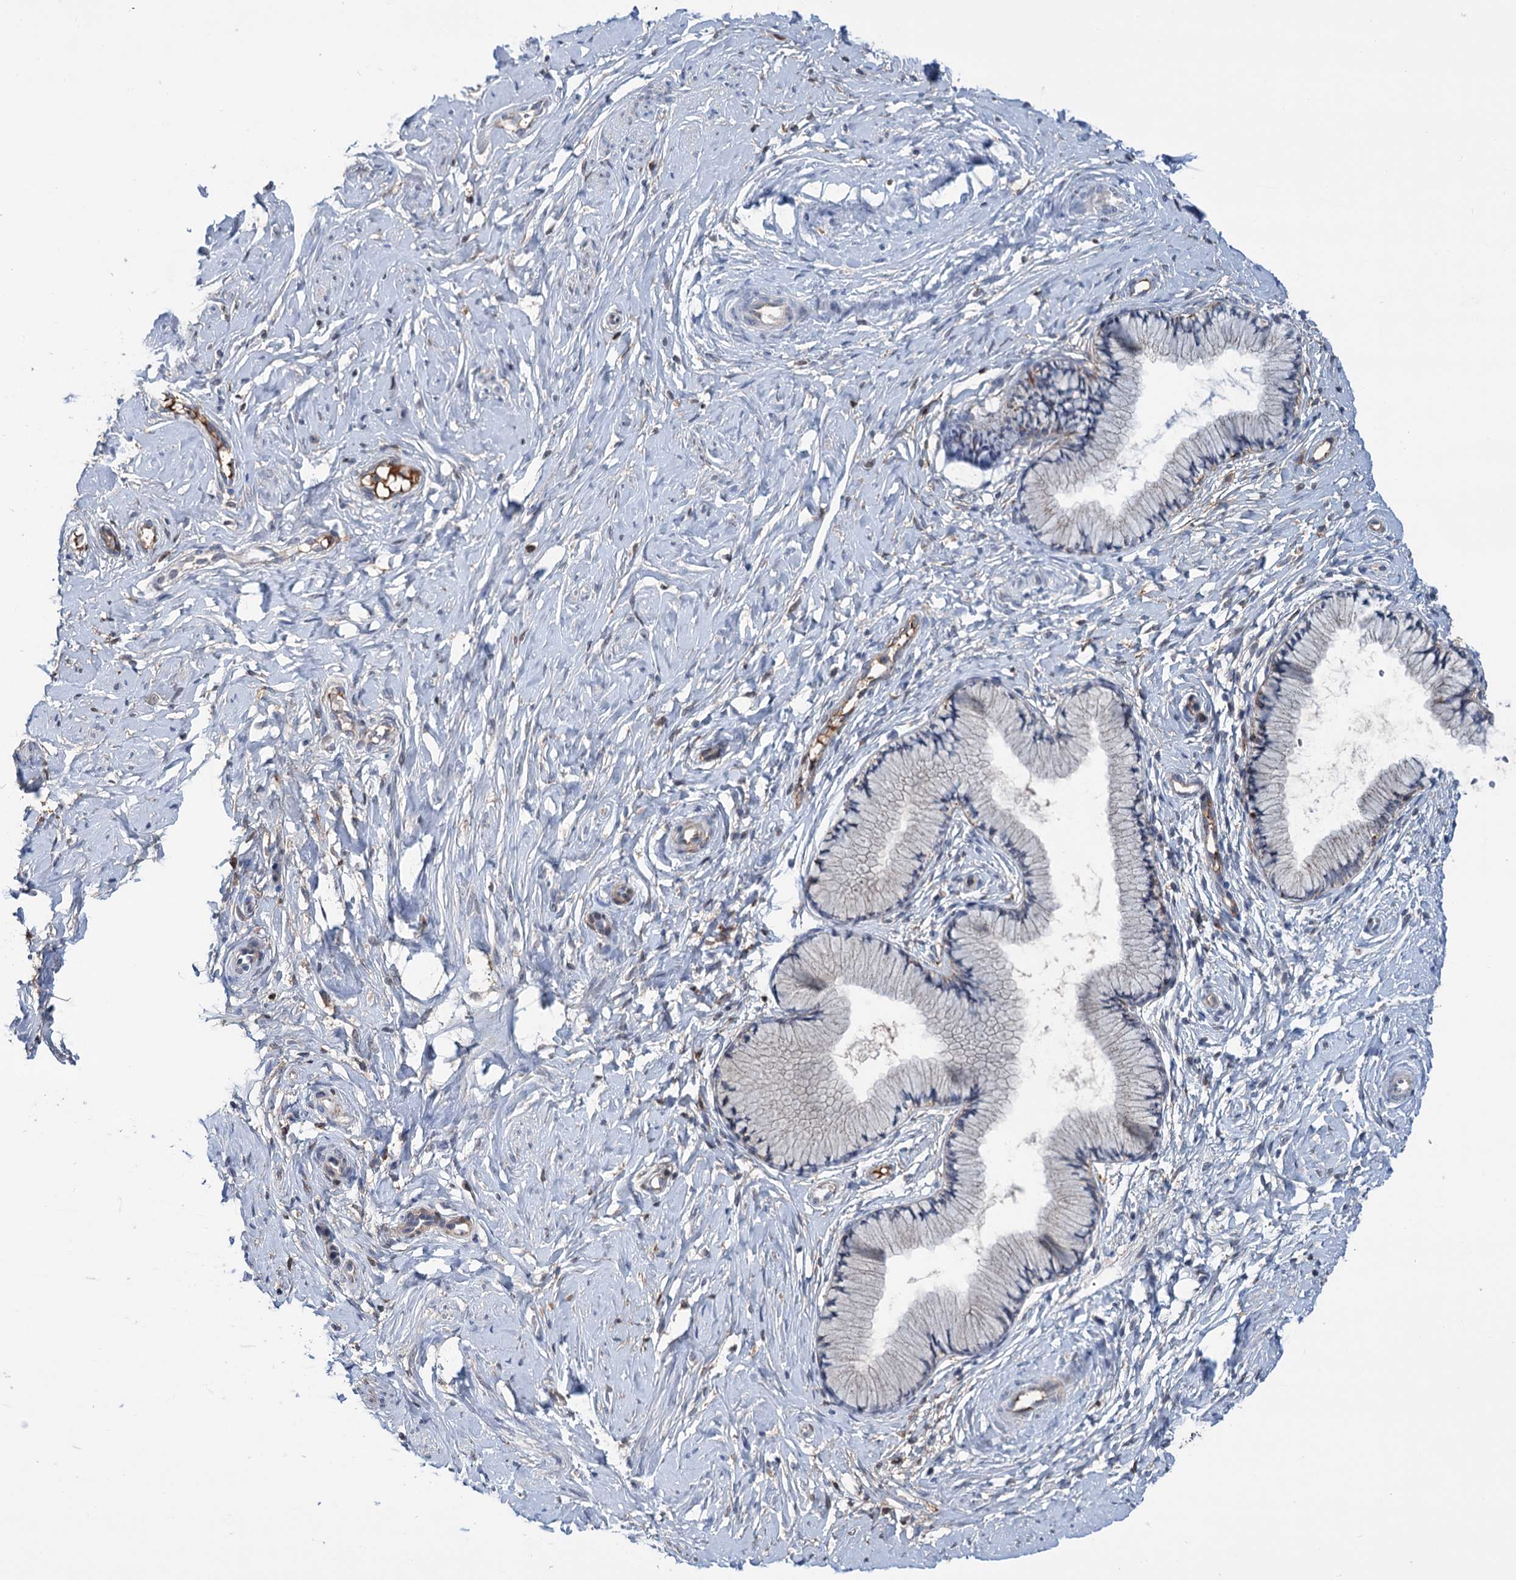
{"staining": {"intensity": "negative", "quantity": "none", "location": "none"}, "tissue": "cervix", "cell_type": "Glandular cells", "image_type": "normal", "snomed": [{"axis": "morphology", "description": "Normal tissue, NOS"}, {"axis": "topography", "description": "Cervix"}], "caption": "Immunohistochemical staining of benign human cervix demonstrates no significant expression in glandular cells.", "gene": "LPIN1", "patient": {"sex": "female", "age": 33}}